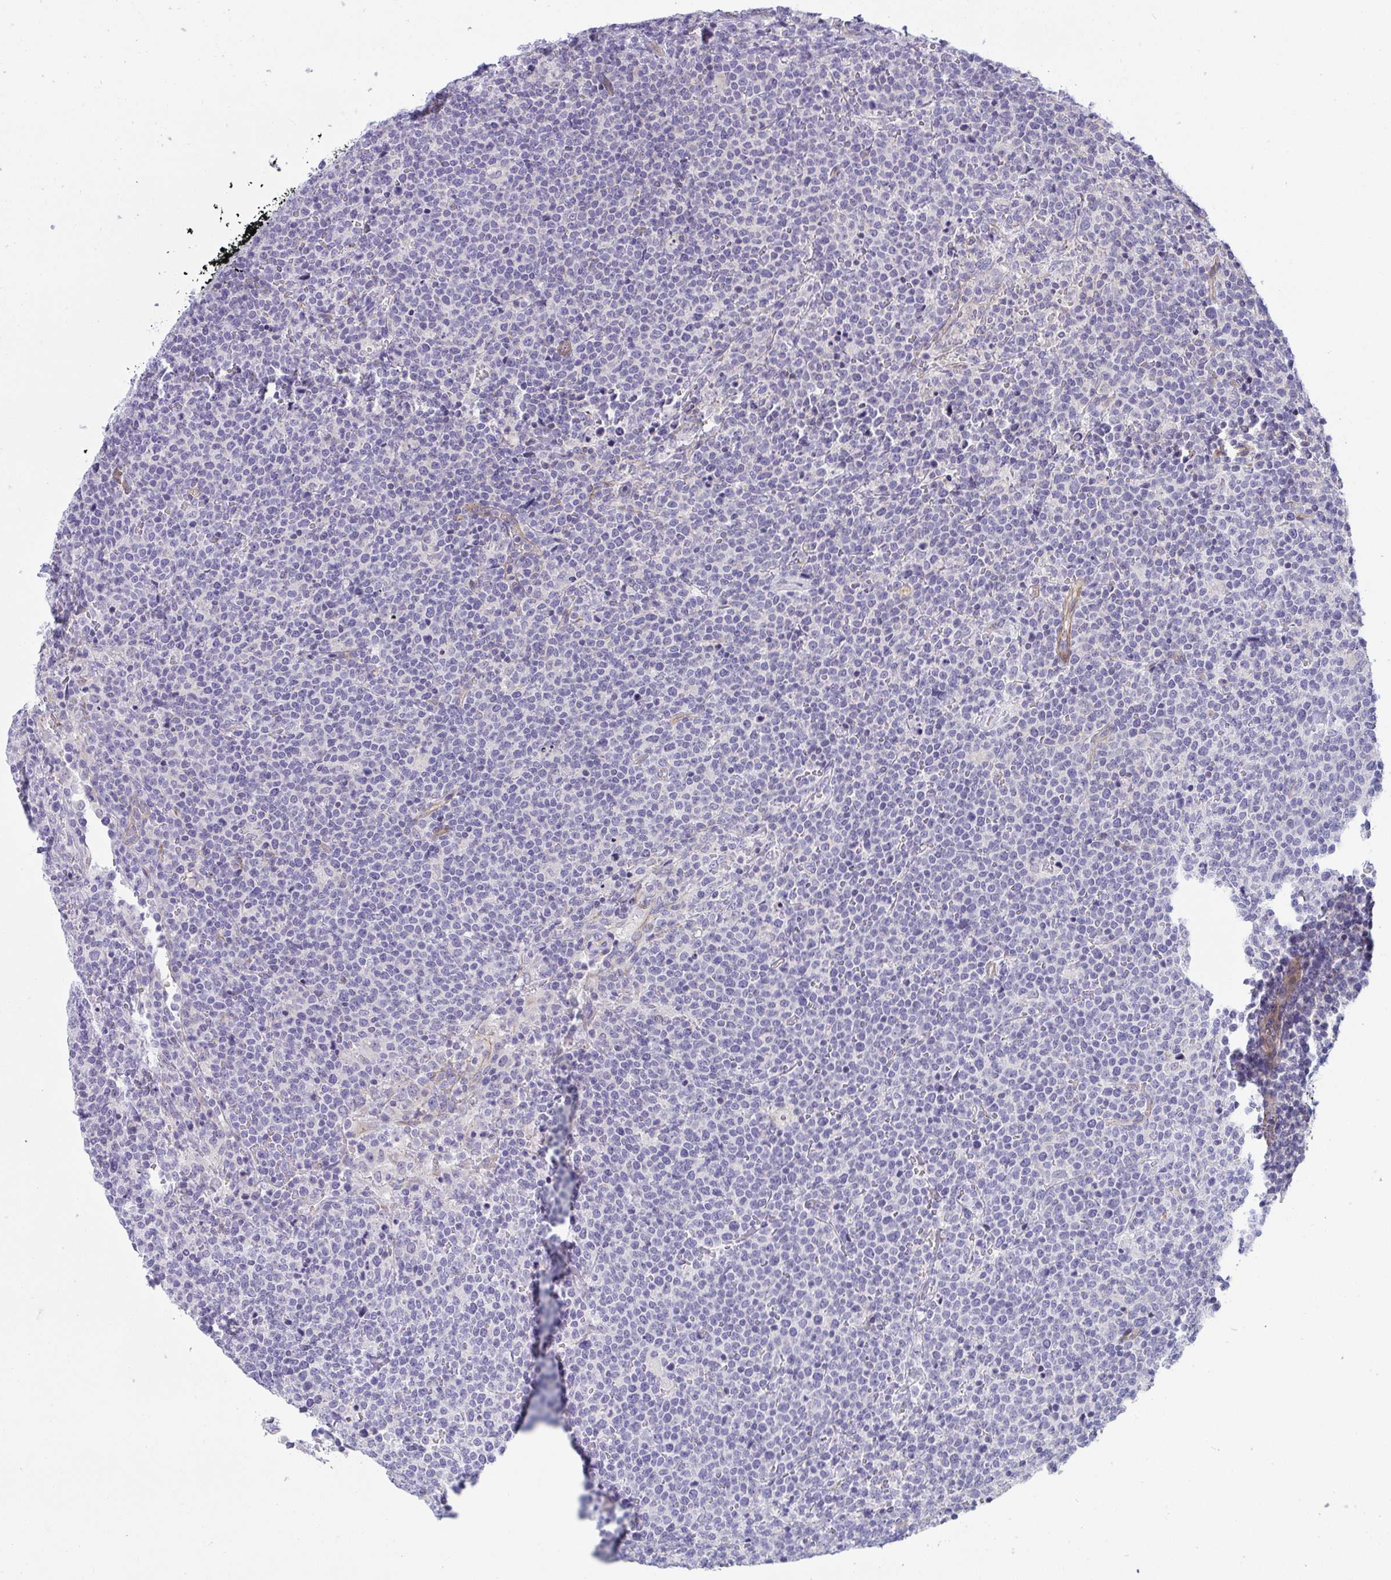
{"staining": {"intensity": "negative", "quantity": "none", "location": "none"}, "tissue": "lymphoma", "cell_type": "Tumor cells", "image_type": "cancer", "snomed": [{"axis": "morphology", "description": "Malignant lymphoma, non-Hodgkin's type, High grade"}, {"axis": "topography", "description": "Lymph node"}], "caption": "Lymphoma was stained to show a protein in brown. There is no significant expression in tumor cells.", "gene": "MYL12A", "patient": {"sex": "male", "age": 61}}